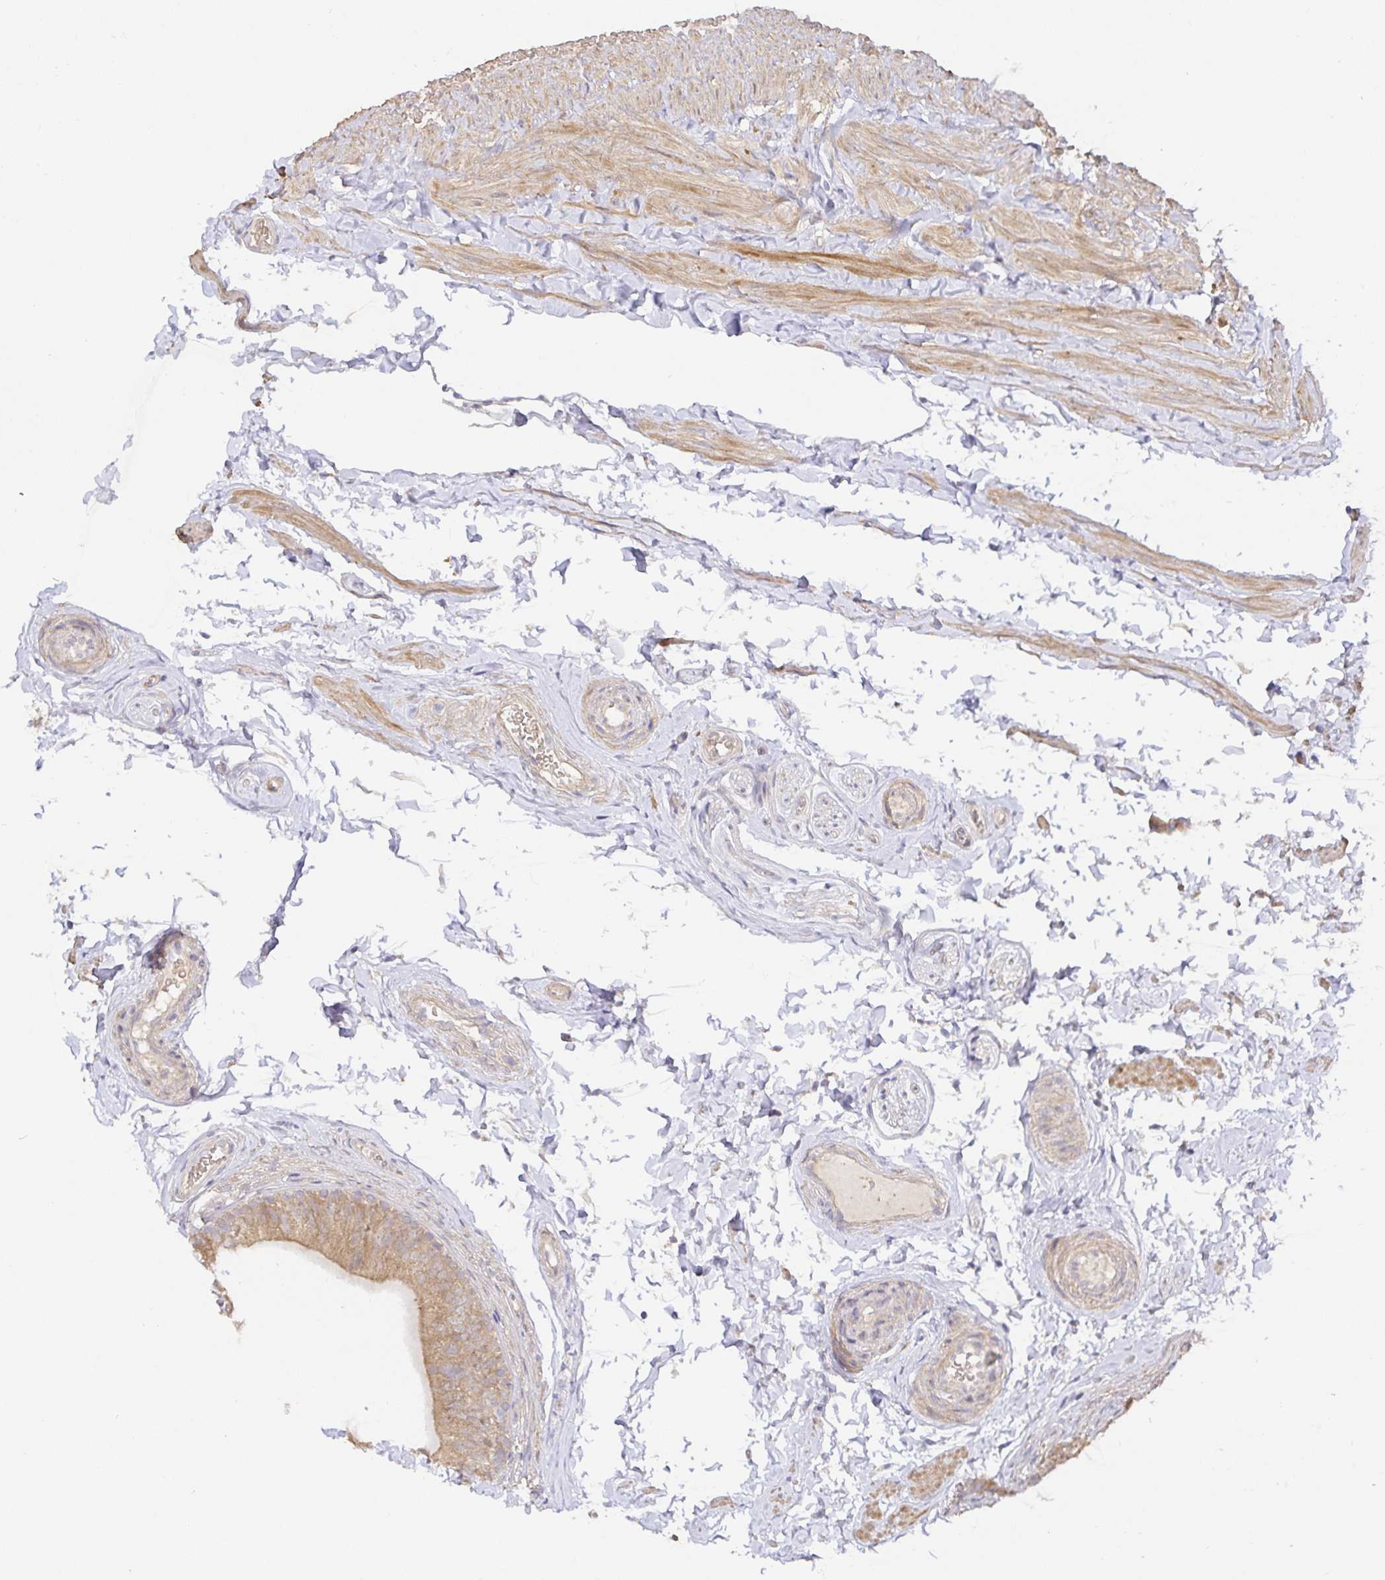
{"staining": {"intensity": "moderate", "quantity": ">75%", "location": "cytoplasmic/membranous"}, "tissue": "epididymis", "cell_type": "Glandular cells", "image_type": "normal", "snomed": [{"axis": "morphology", "description": "Normal tissue, NOS"}, {"axis": "topography", "description": "Epididymis, spermatic cord, NOS"}, {"axis": "topography", "description": "Epididymis"}, {"axis": "topography", "description": "Peripheral nerve tissue"}], "caption": "DAB immunohistochemical staining of normal epididymis displays moderate cytoplasmic/membranous protein staining in approximately >75% of glandular cells. Nuclei are stained in blue.", "gene": "ZDHHC11B", "patient": {"sex": "male", "age": 29}}